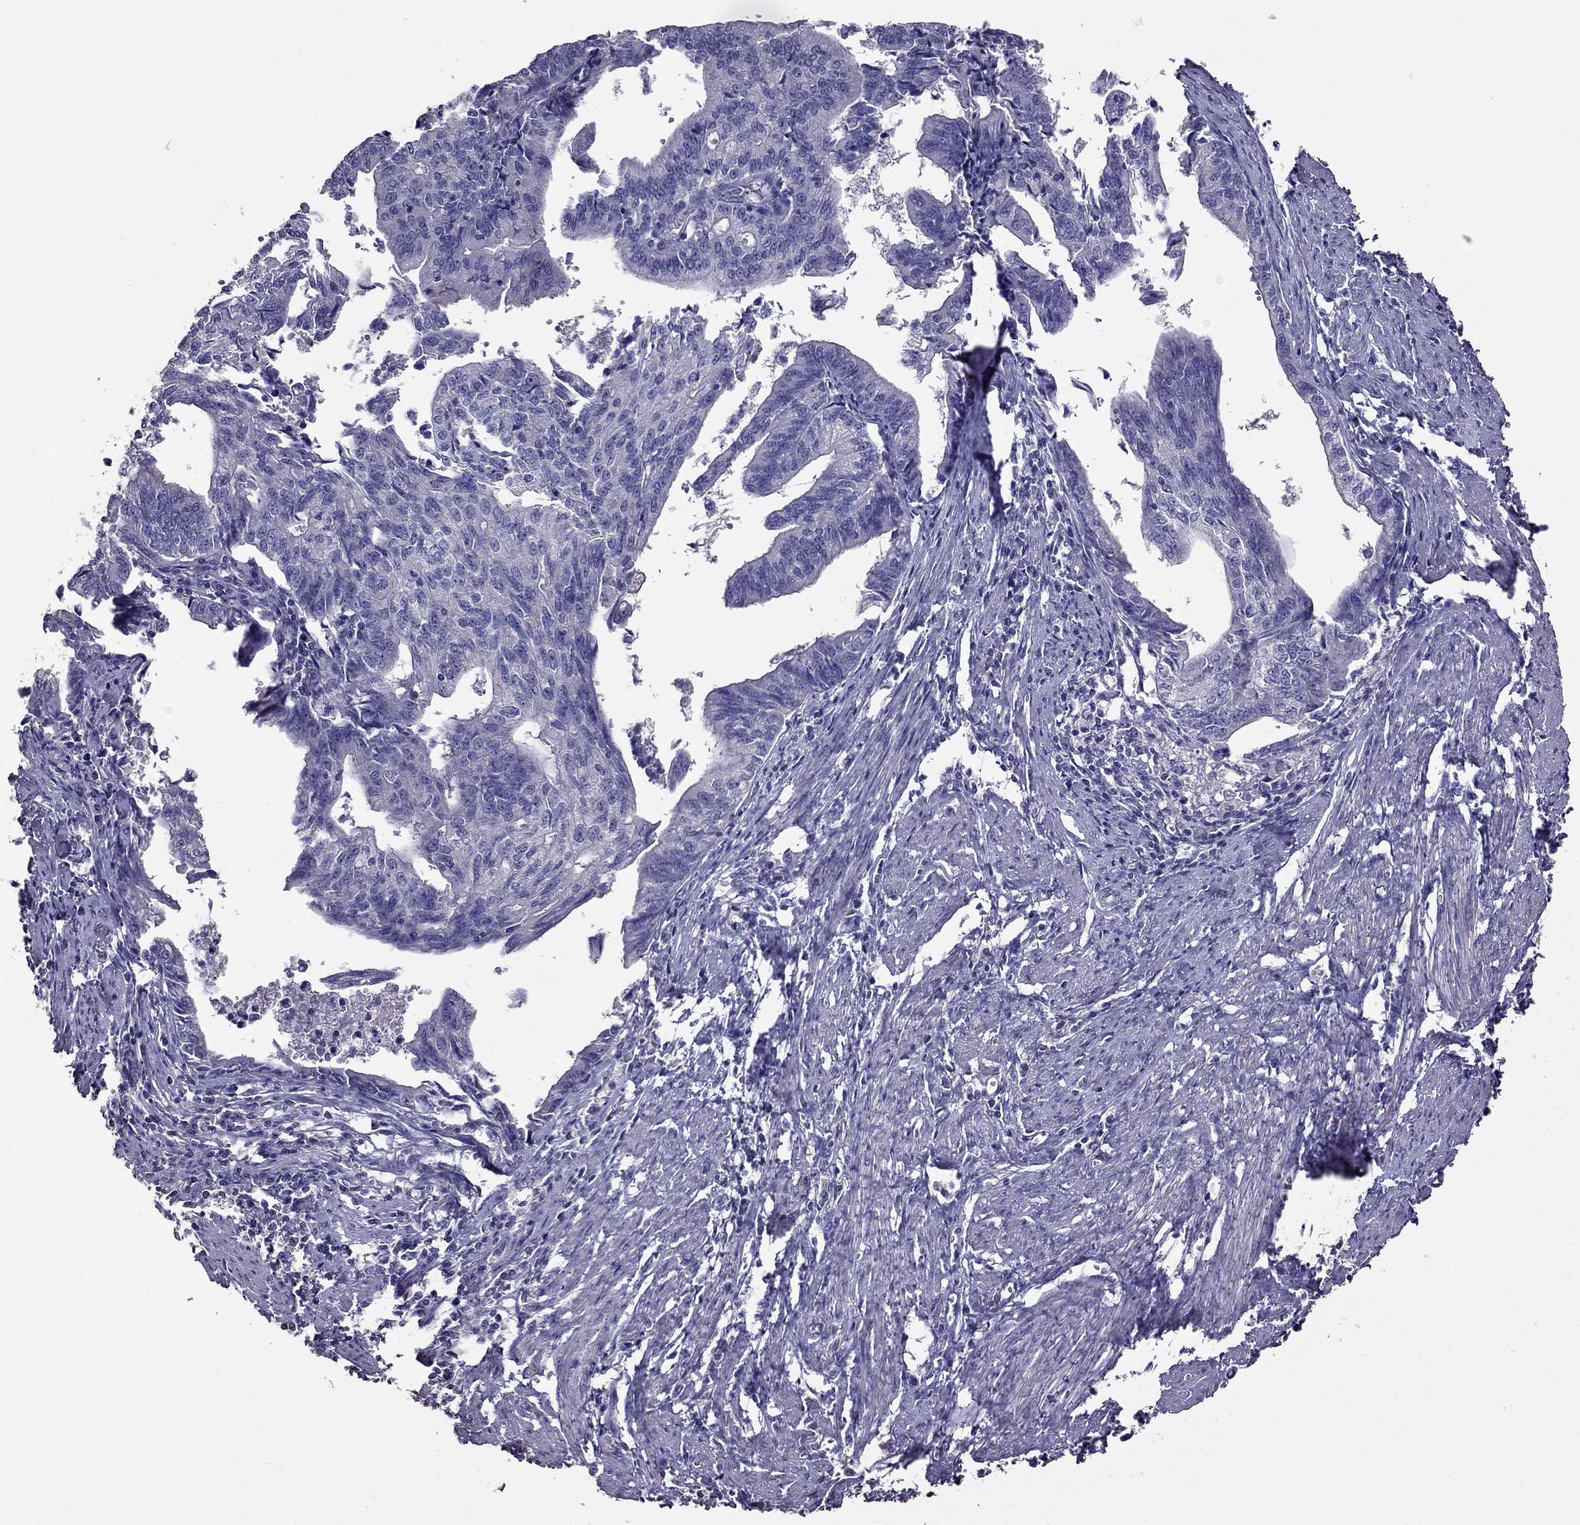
{"staining": {"intensity": "negative", "quantity": "none", "location": "none"}, "tissue": "endometrial cancer", "cell_type": "Tumor cells", "image_type": "cancer", "snomed": [{"axis": "morphology", "description": "Adenocarcinoma, NOS"}, {"axis": "topography", "description": "Endometrium"}], "caption": "Immunohistochemistry (IHC) of endometrial cancer reveals no expression in tumor cells.", "gene": "NKX3-1", "patient": {"sex": "female", "age": 65}}